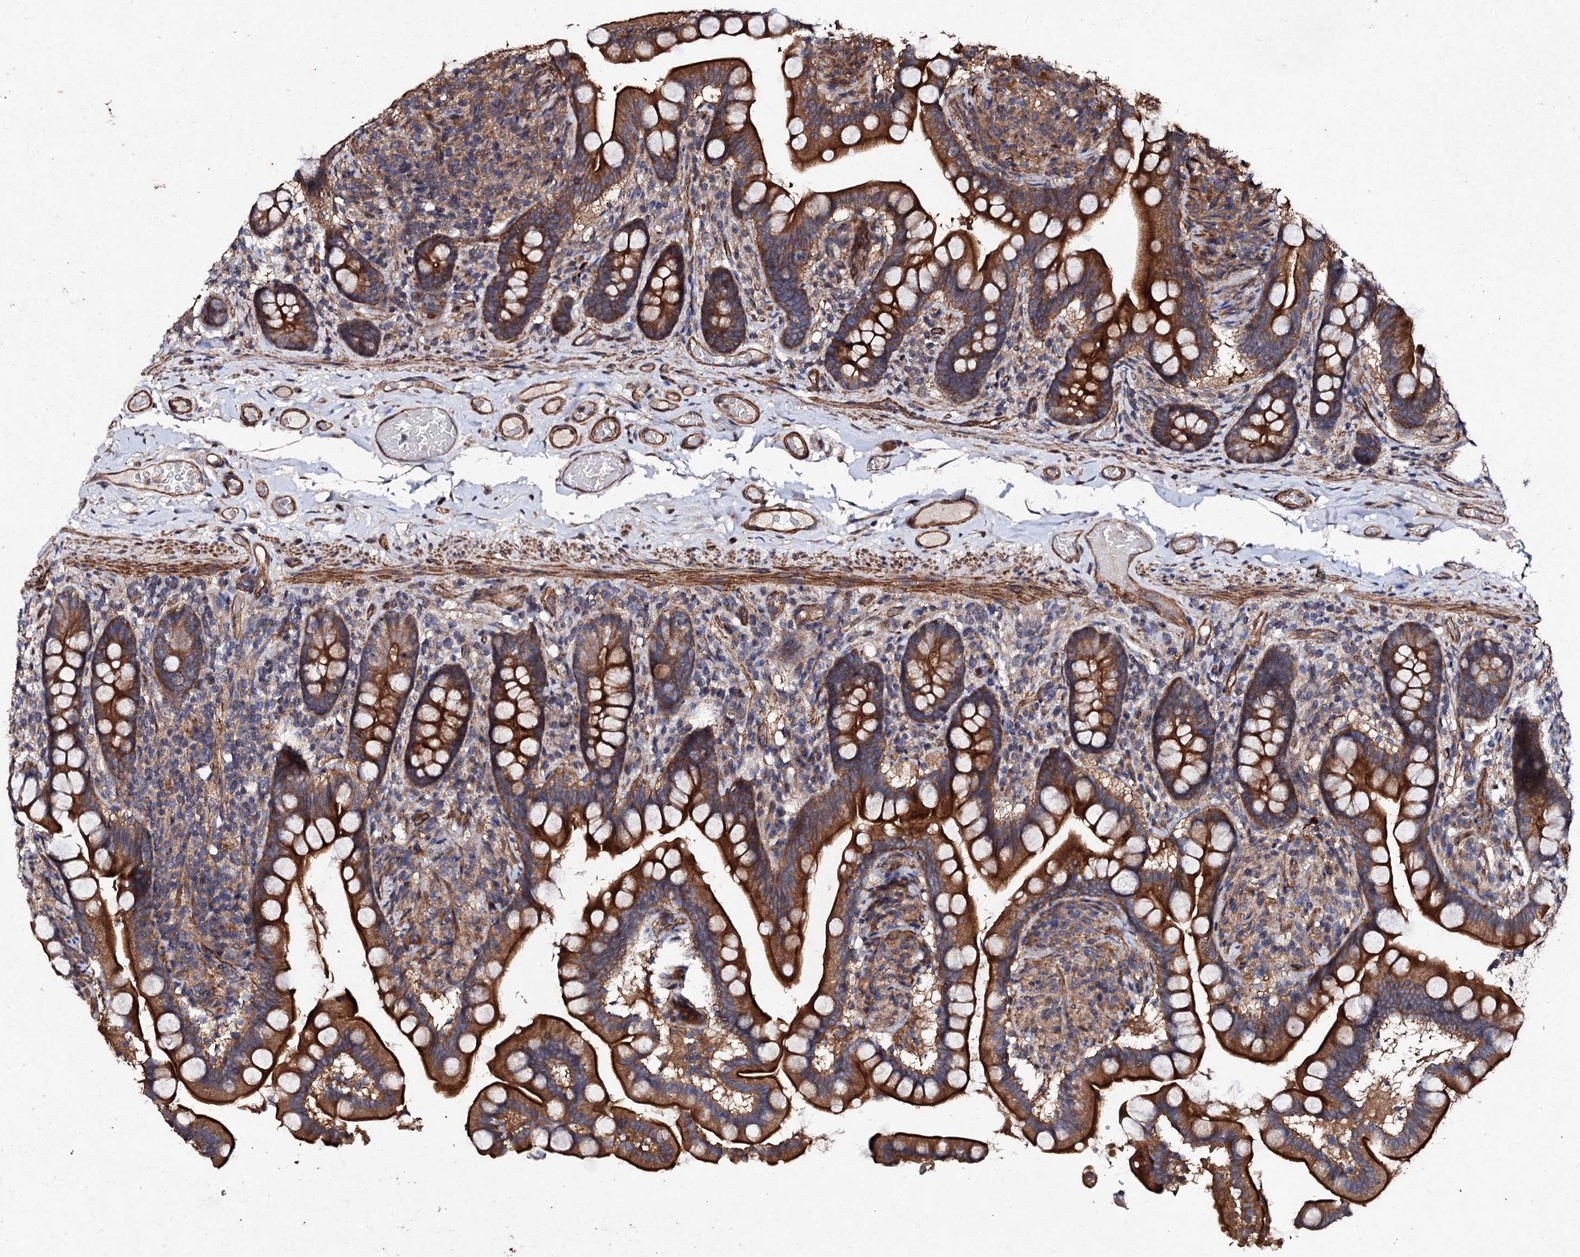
{"staining": {"intensity": "strong", "quantity": ">75%", "location": "cytoplasmic/membranous"}, "tissue": "small intestine", "cell_type": "Glandular cells", "image_type": "normal", "snomed": [{"axis": "morphology", "description": "Normal tissue, NOS"}, {"axis": "topography", "description": "Small intestine"}], "caption": "Human small intestine stained for a protein (brown) reveals strong cytoplasmic/membranous positive positivity in about >75% of glandular cells.", "gene": "MOCOS", "patient": {"sex": "female", "age": 64}}